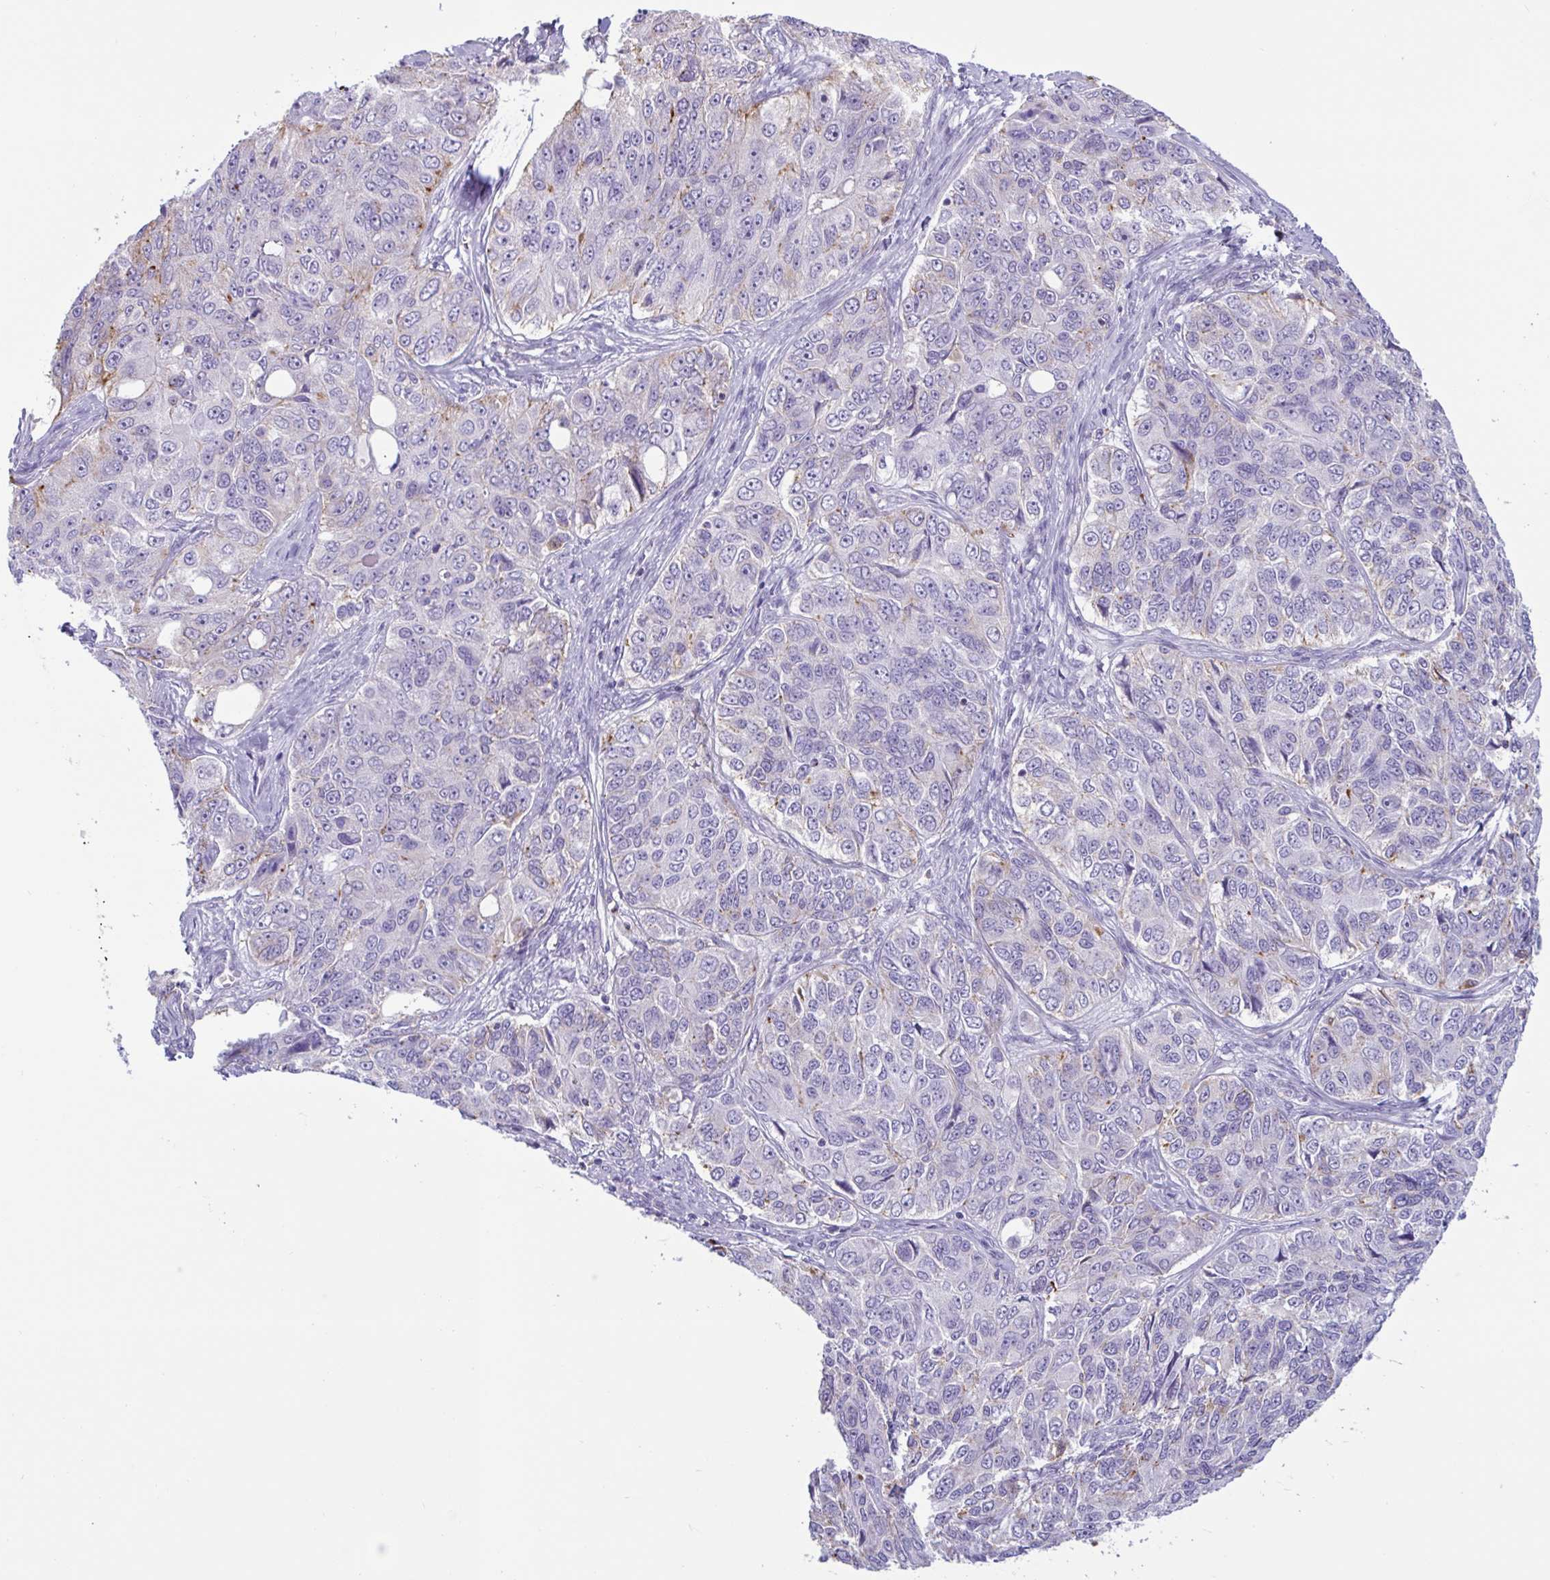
{"staining": {"intensity": "negative", "quantity": "none", "location": "none"}, "tissue": "ovarian cancer", "cell_type": "Tumor cells", "image_type": "cancer", "snomed": [{"axis": "morphology", "description": "Carcinoma, endometroid"}, {"axis": "topography", "description": "Ovary"}], "caption": "Ovarian cancer (endometroid carcinoma) stained for a protein using IHC displays no positivity tumor cells.", "gene": "XCL1", "patient": {"sex": "female", "age": 51}}